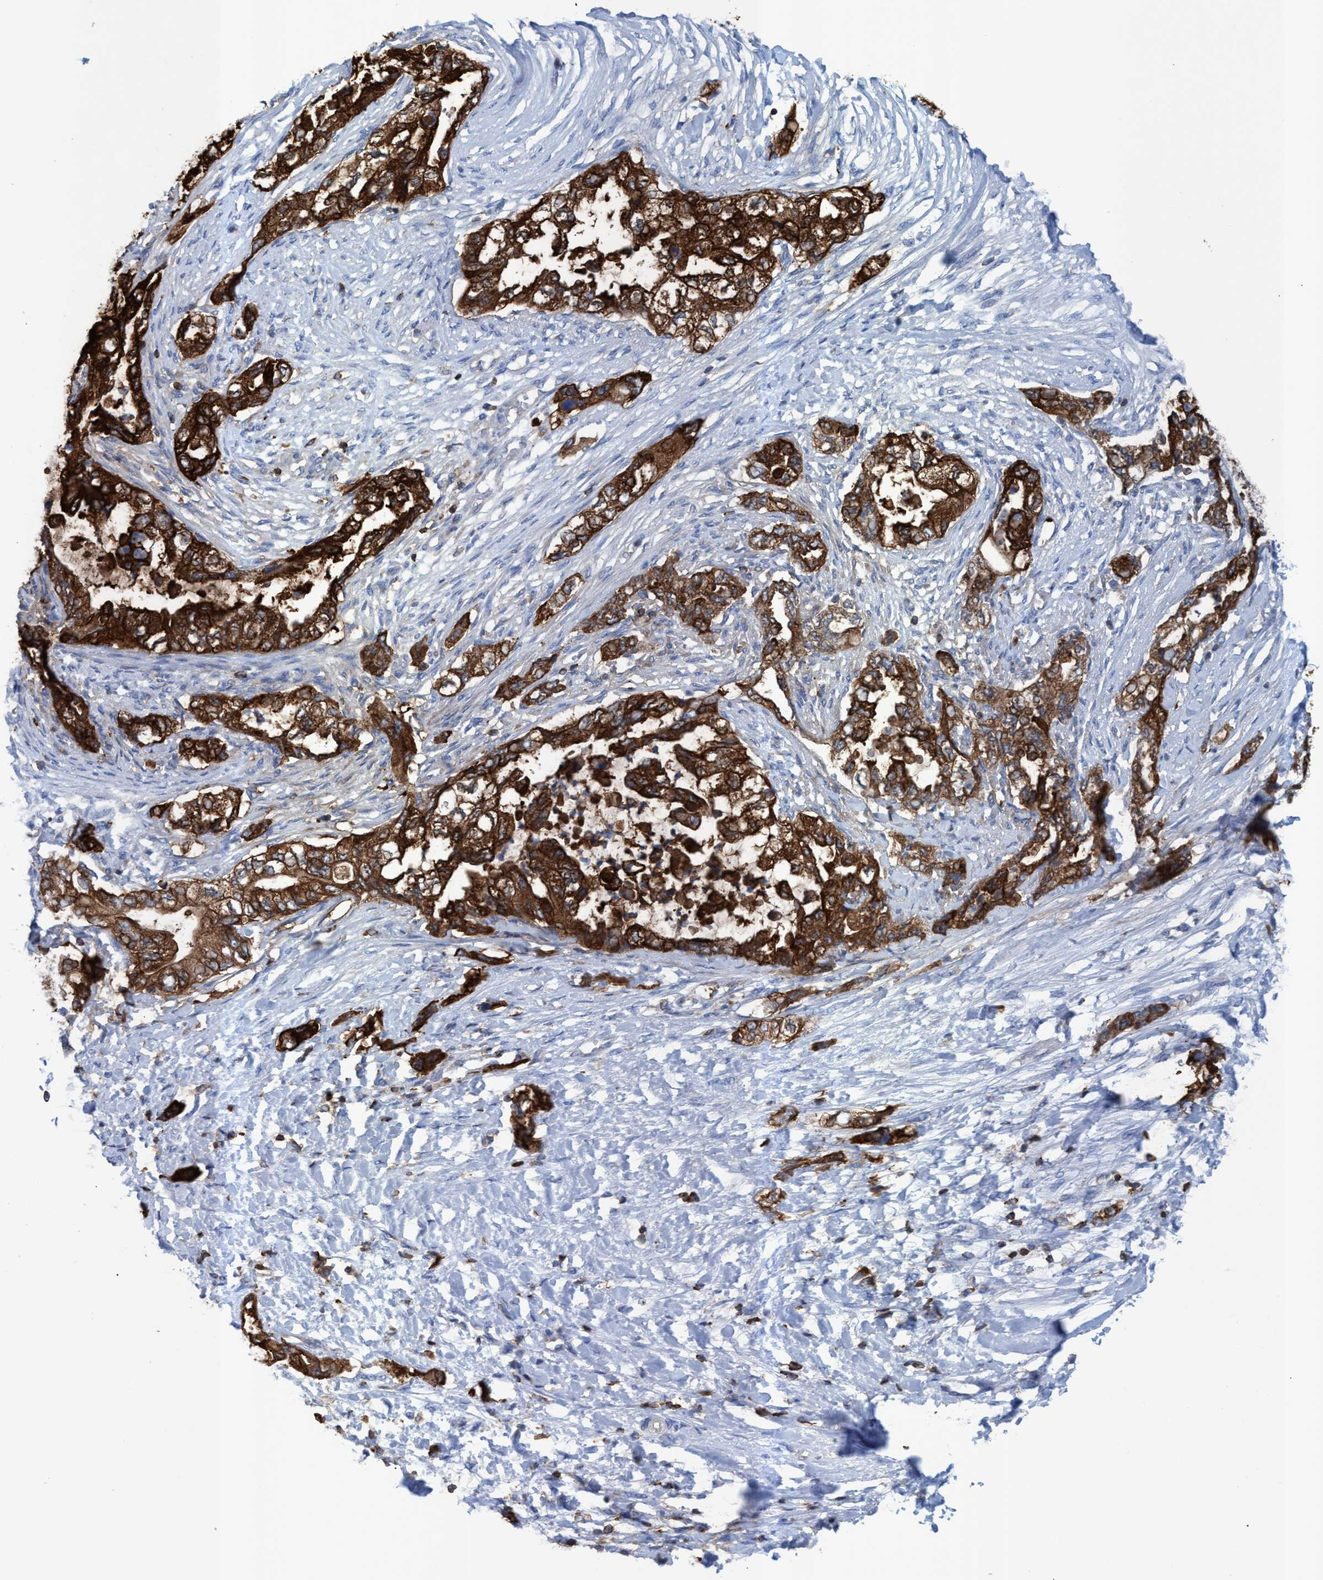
{"staining": {"intensity": "strong", "quantity": ">75%", "location": "cytoplasmic/membranous"}, "tissue": "pancreatic cancer", "cell_type": "Tumor cells", "image_type": "cancer", "snomed": [{"axis": "morphology", "description": "Adenocarcinoma, NOS"}, {"axis": "topography", "description": "Pancreas"}], "caption": "Immunohistochemistry (IHC) (DAB) staining of adenocarcinoma (pancreatic) displays strong cytoplasmic/membranous protein positivity in about >75% of tumor cells.", "gene": "EZR", "patient": {"sex": "female", "age": 73}}